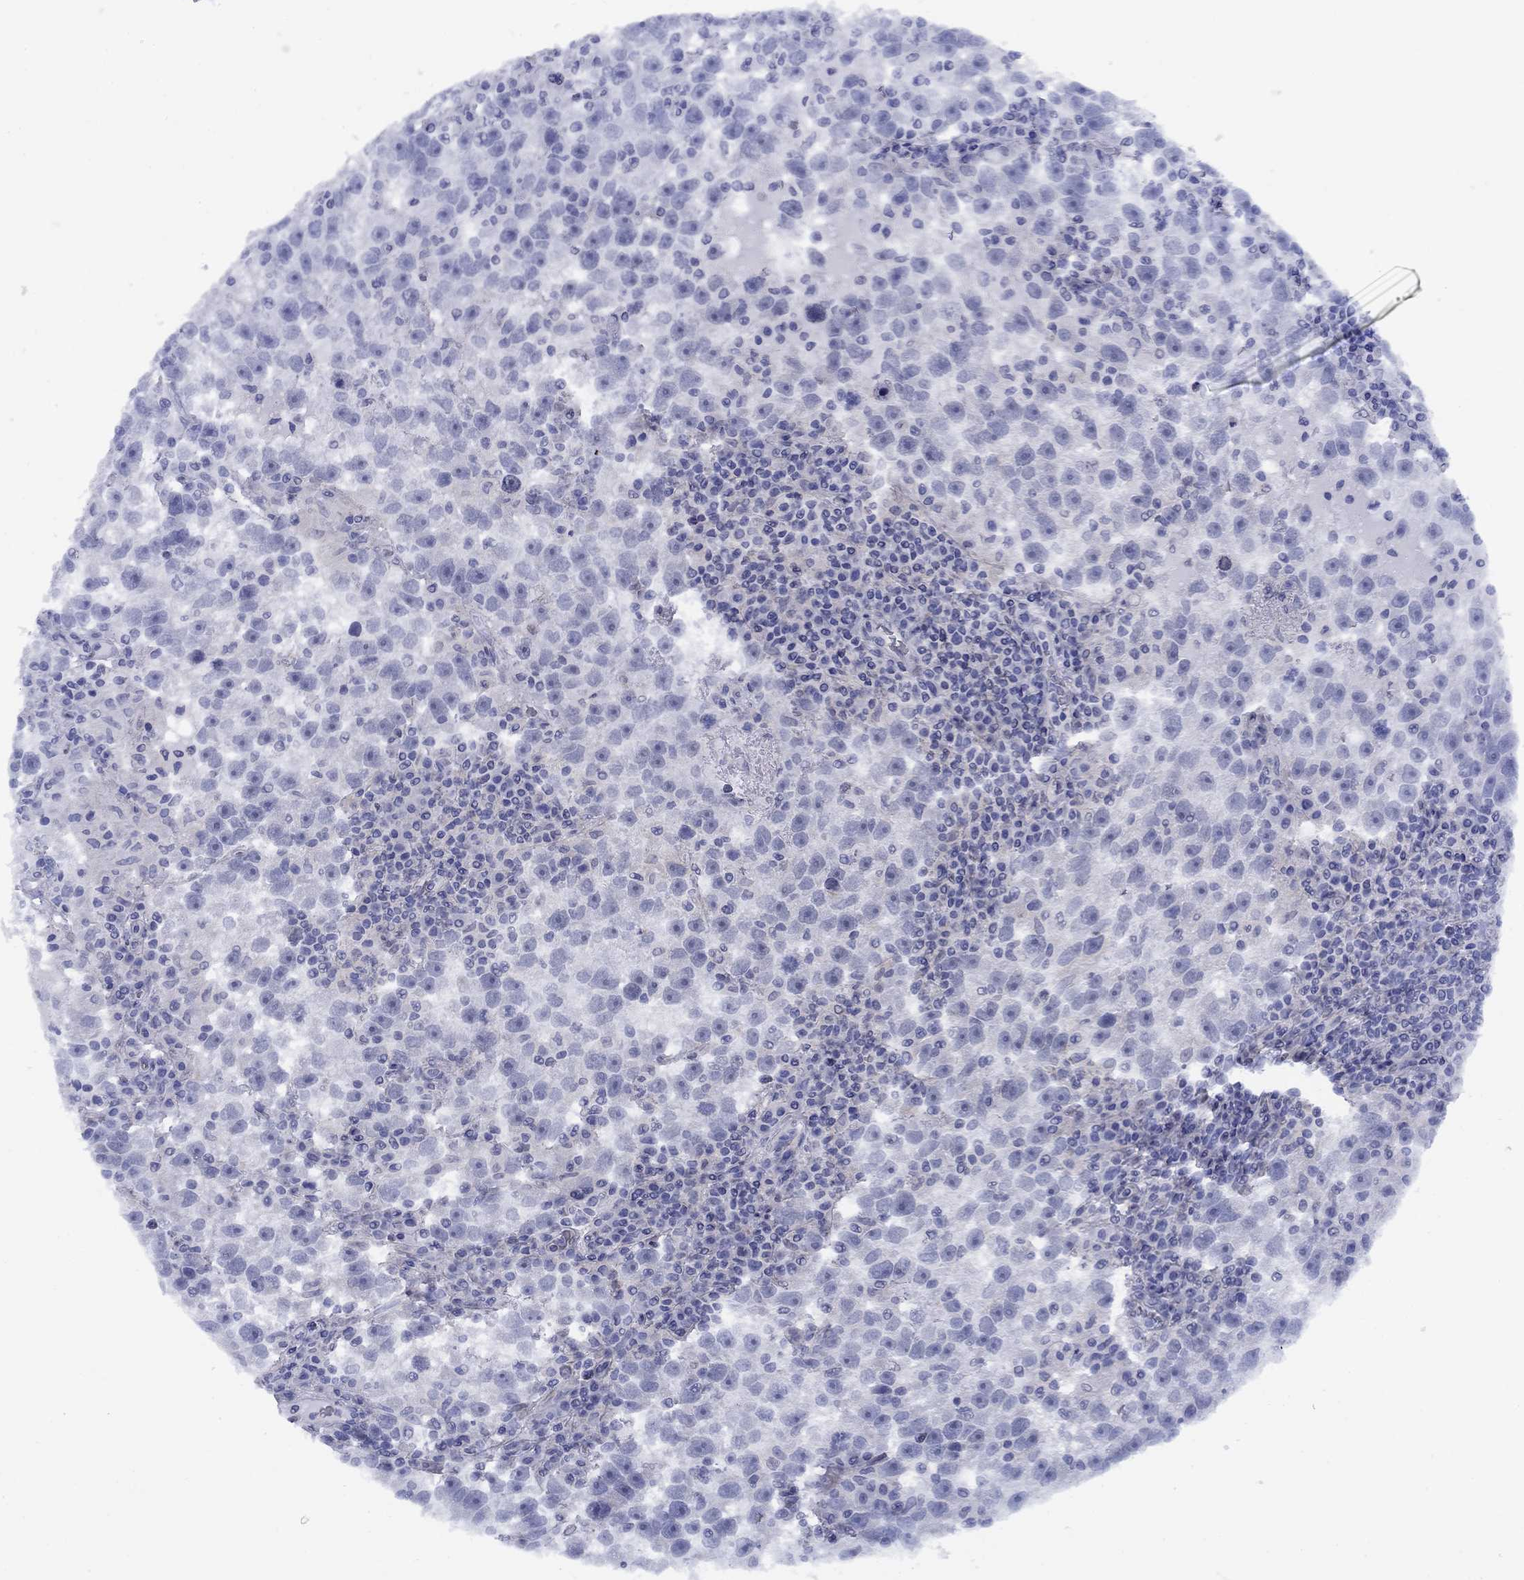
{"staining": {"intensity": "negative", "quantity": "none", "location": "none"}, "tissue": "testis cancer", "cell_type": "Tumor cells", "image_type": "cancer", "snomed": [{"axis": "morphology", "description": "Seminoma, NOS"}, {"axis": "topography", "description": "Testis"}], "caption": "Immunohistochemistry (IHC) photomicrograph of human seminoma (testis) stained for a protein (brown), which reveals no staining in tumor cells.", "gene": "TIGD4", "patient": {"sex": "male", "age": 47}}